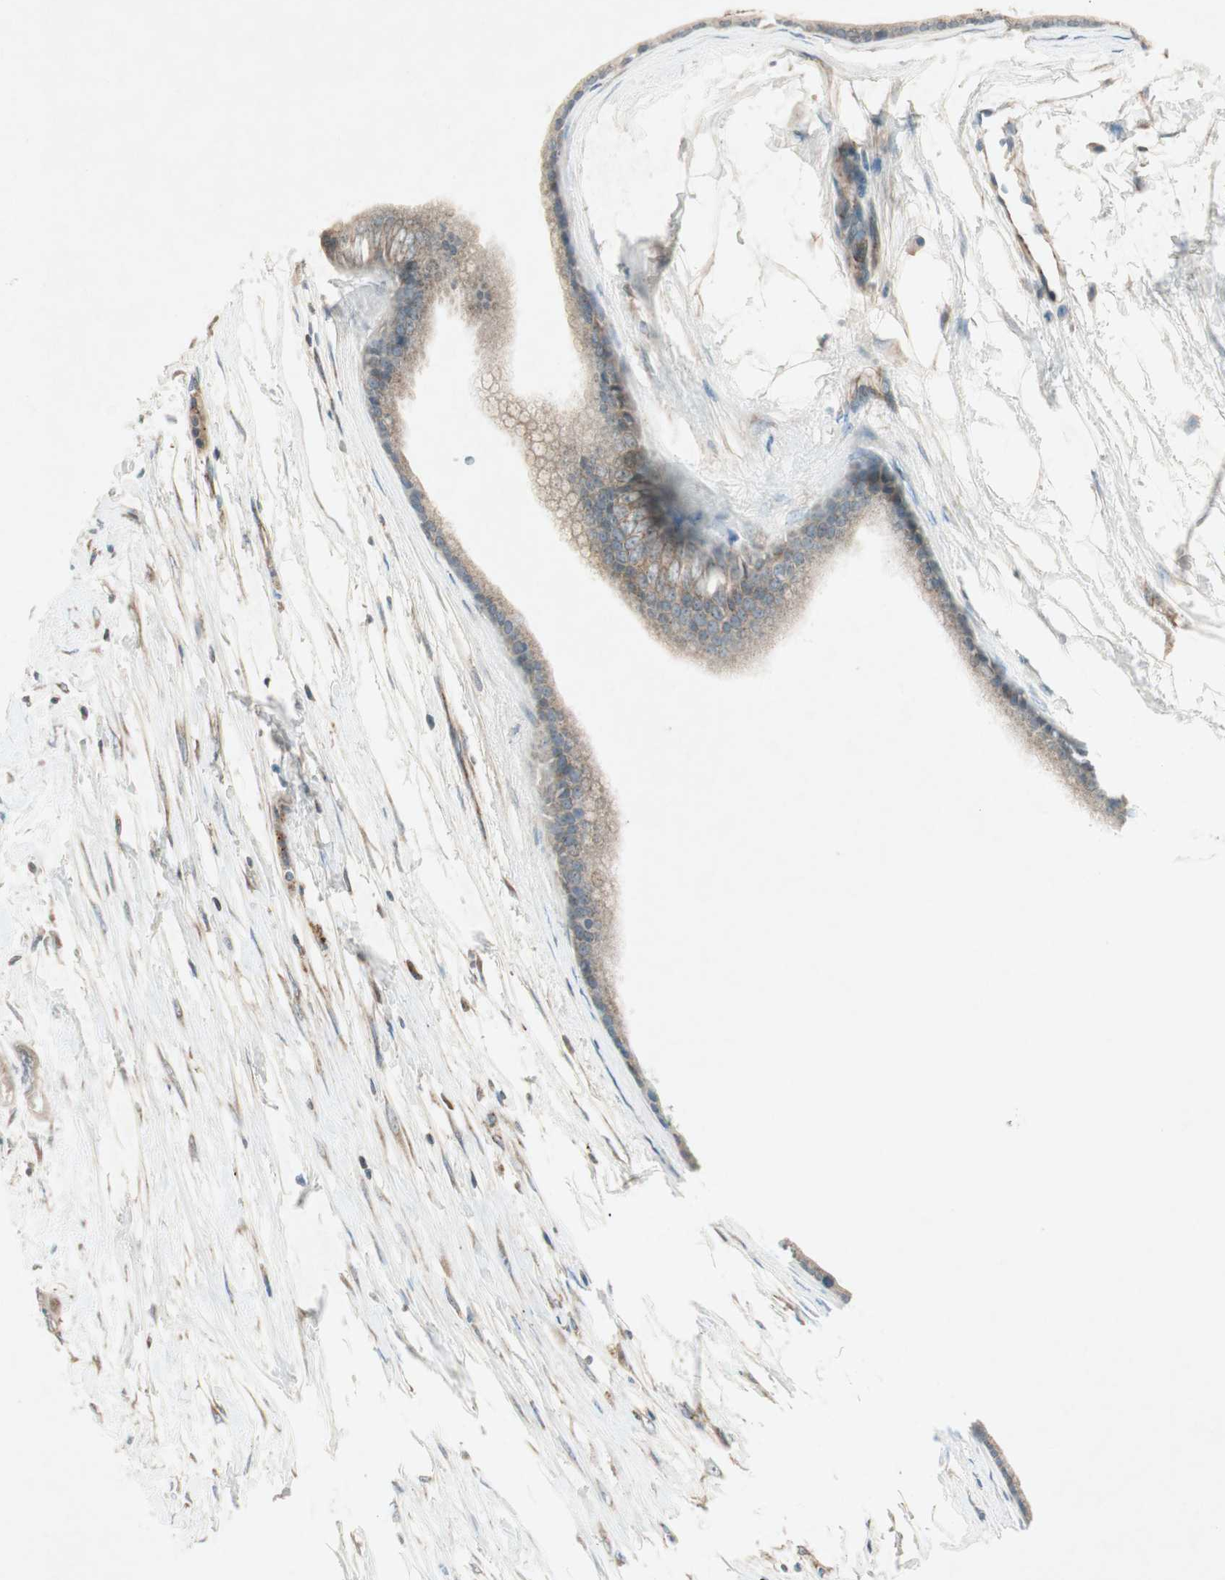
{"staining": {"intensity": "moderate", "quantity": ">75%", "location": "cytoplasmic/membranous"}, "tissue": "pancreatic cancer", "cell_type": "Tumor cells", "image_type": "cancer", "snomed": [{"axis": "morphology", "description": "Adenocarcinoma, NOS"}, {"axis": "topography", "description": "Pancreas"}], "caption": "Immunohistochemical staining of pancreatic cancer displays moderate cytoplasmic/membranous protein expression in about >75% of tumor cells.", "gene": "CHADL", "patient": {"sex": "female", "age": 77}}